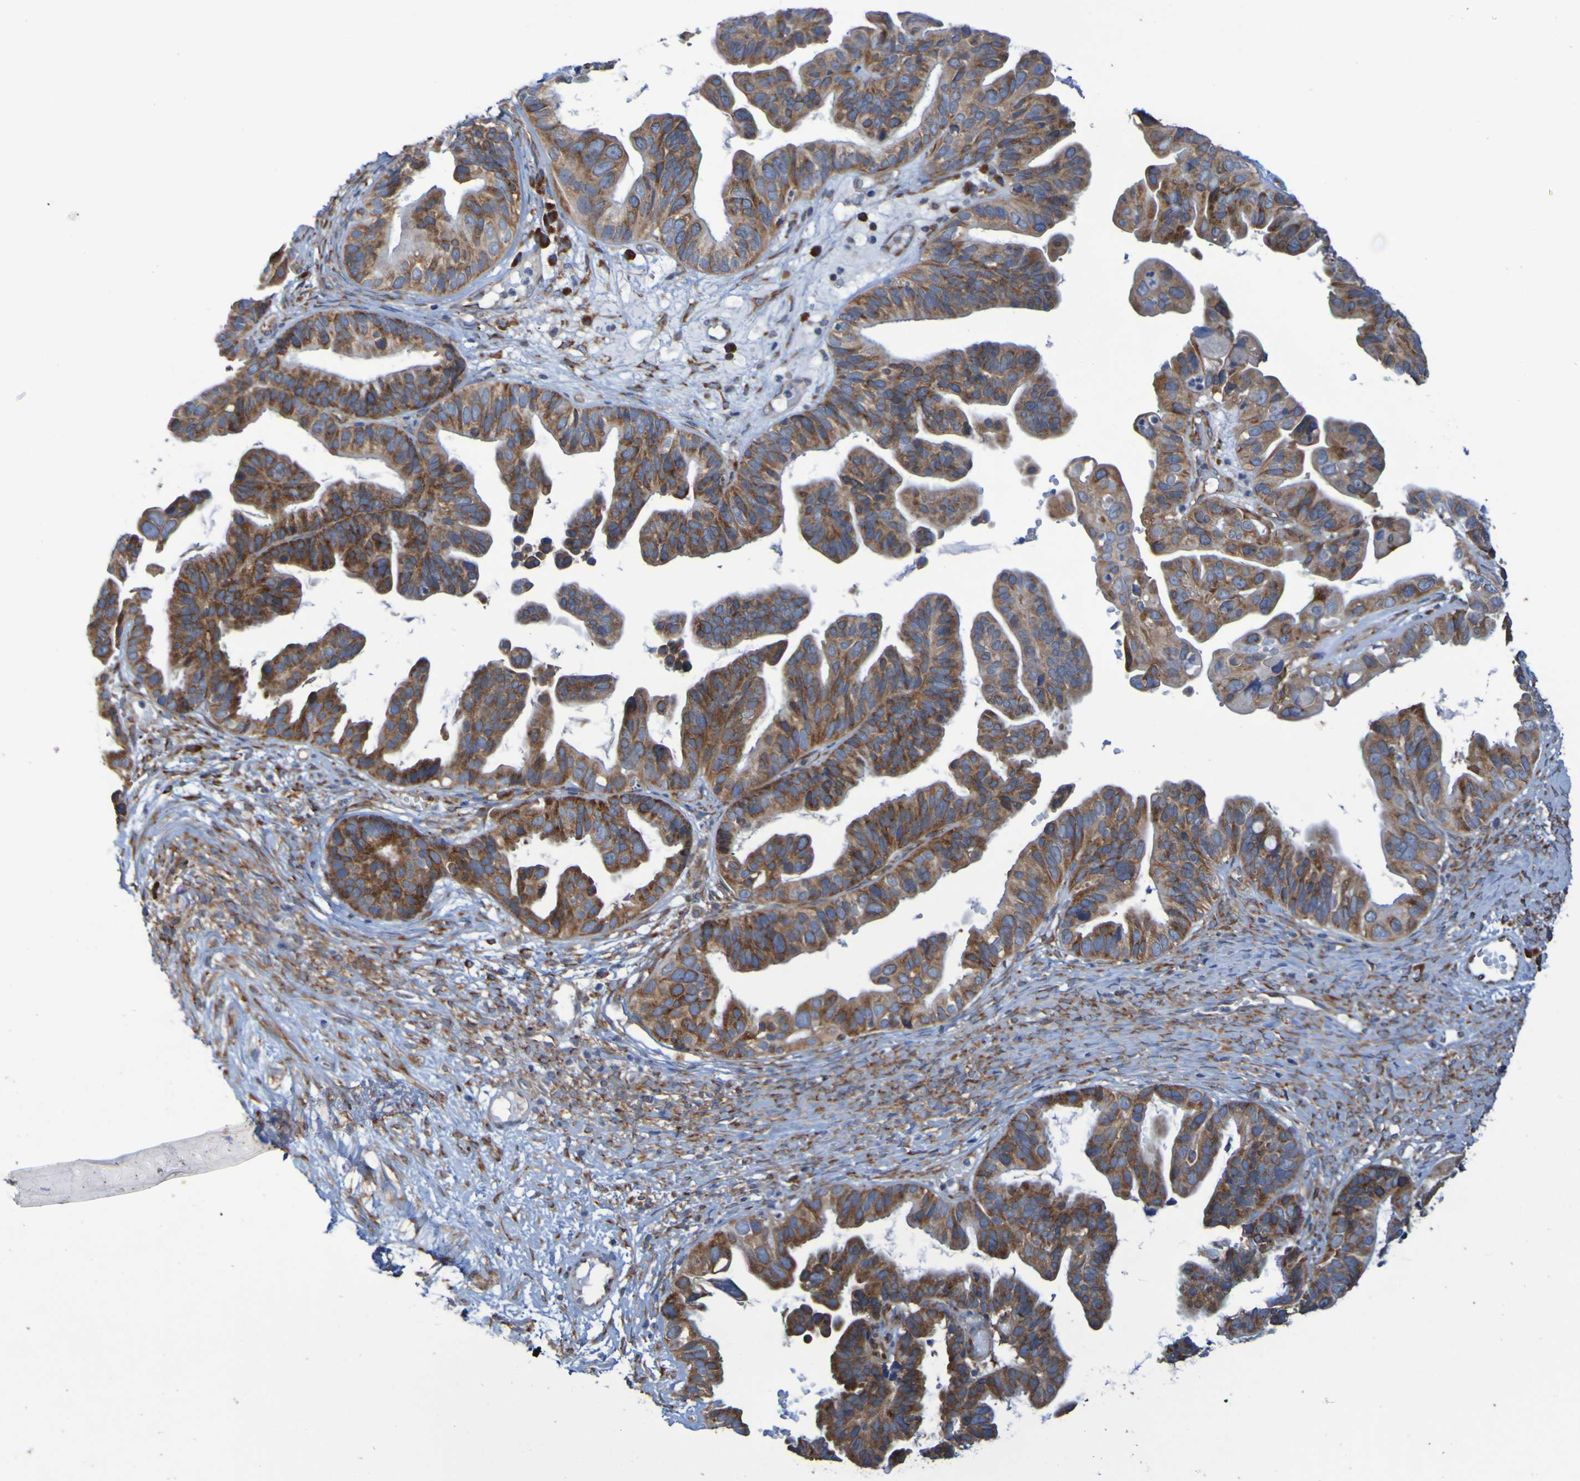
{"staining": {"intensity": "strong", "quantity": ">75%", "location": "cytoplasmic/membranous"}, "tissue": "ovarian cancer", "cell_type": "Tumor cells", "image_type": "cancer", "snomed": [{"axis": "morphology", "description": "Cystadenocarcinoma, serous, NOS"}, {"axis": "topography", "description": "Ovary"}], "caption": "High-power microscopy captured an IHC histopathology image of ovarian cancer (serous cystadenocarcinoma), revealing strong cytoplasmic/membranous positivity in approximately >75% of tumor cells. (DAB IHC with brightfield microscopy, high magnification).", "gene": "FKBP3", "patient": {"sex": "female", "age": 56}}